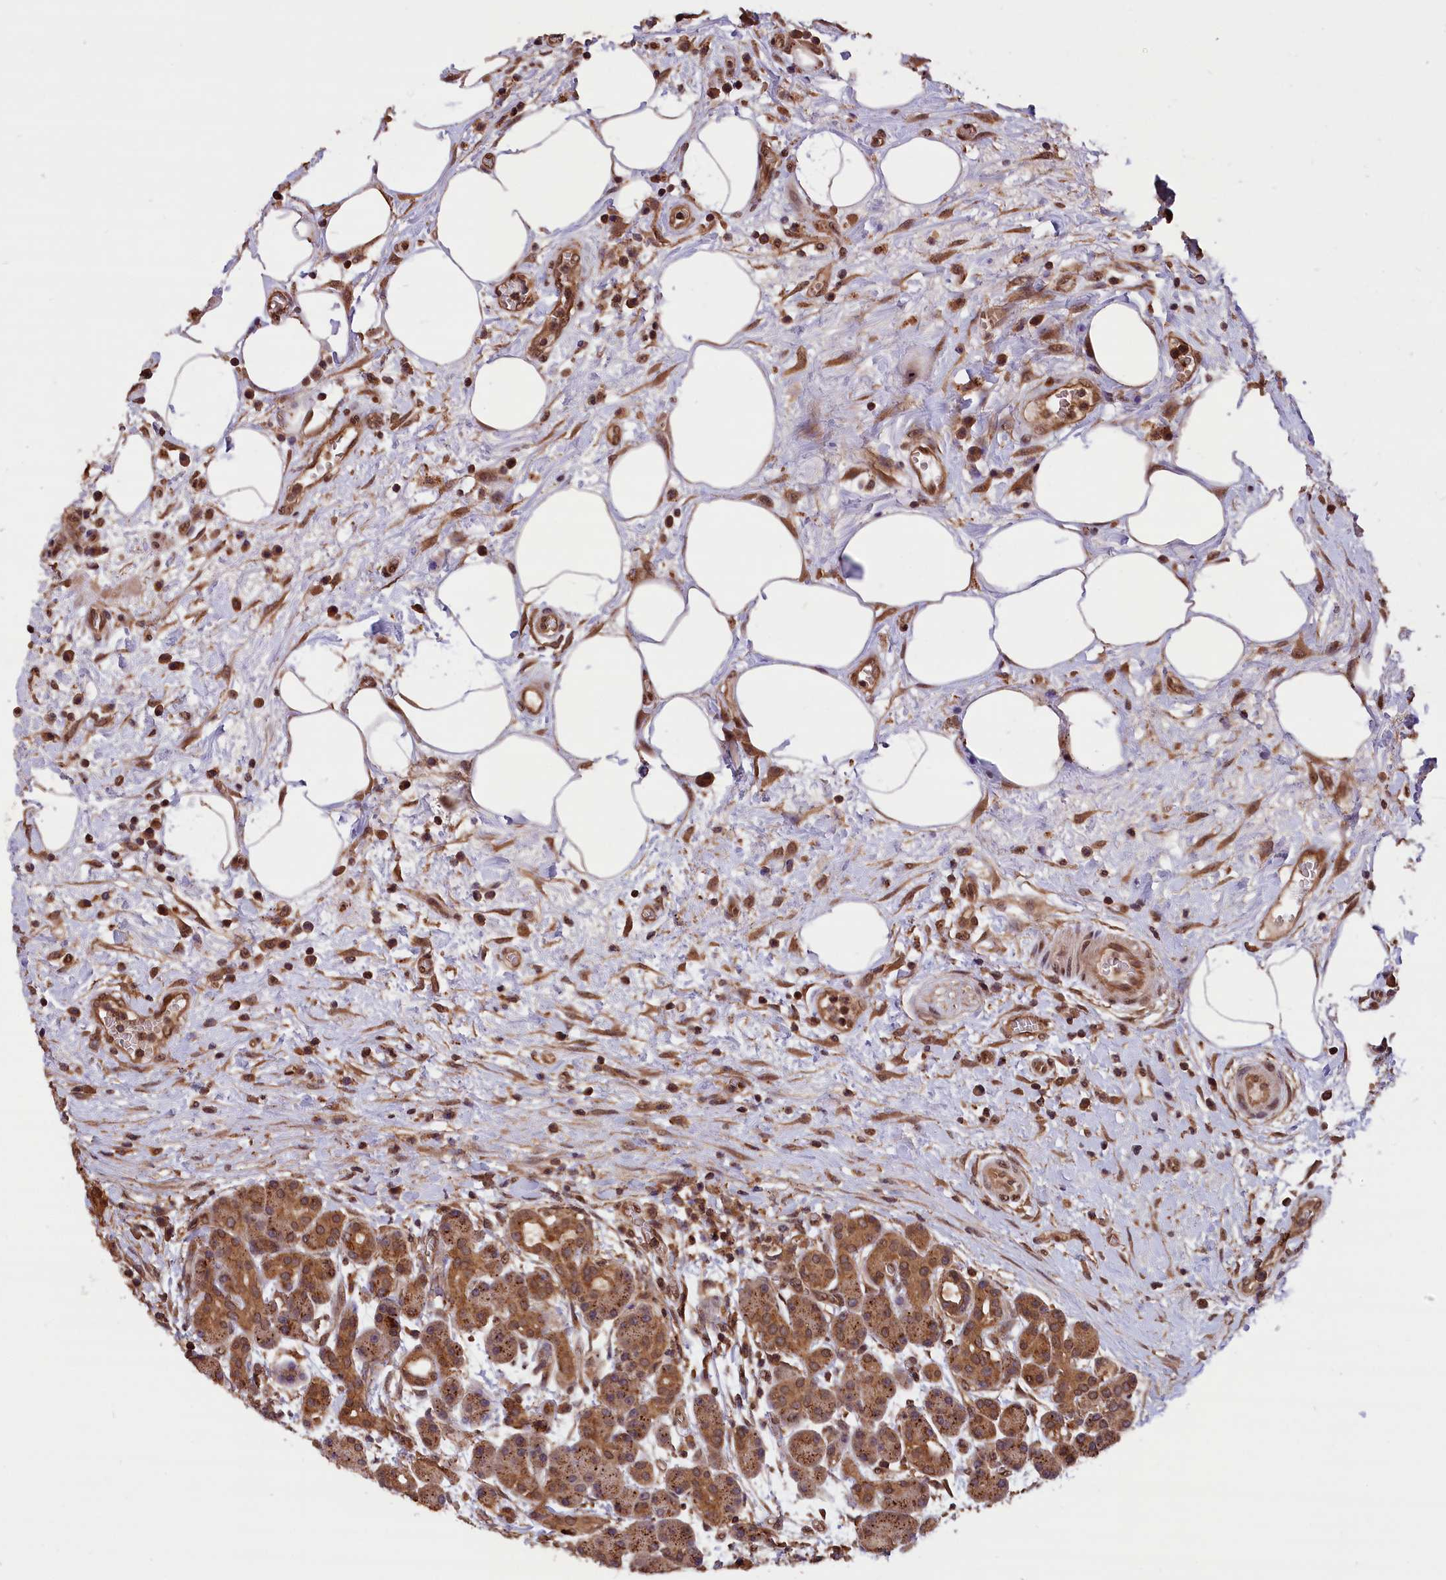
{"staining": {"intensity": "strong", "quantity": ">75%", "location": "cytoplasmic/membranous"}, "tissue": "pancreas", "cell_type": "Exocrine glandular cells", "image_type": "normal", "snomed": [{"axis": "morphology", "description": "Normal tissue, NOS"}, {"axis": "topography", "description": "Pancreas"}], "caption": "Brown immunohistochemical staining in unremarkable pancreas reveals strong cytoplasmic/membranous expression in approximately >75% of exocrine glandular cells.", "gene": "IST1", "patient": {"sex": "male", "age": 63}}